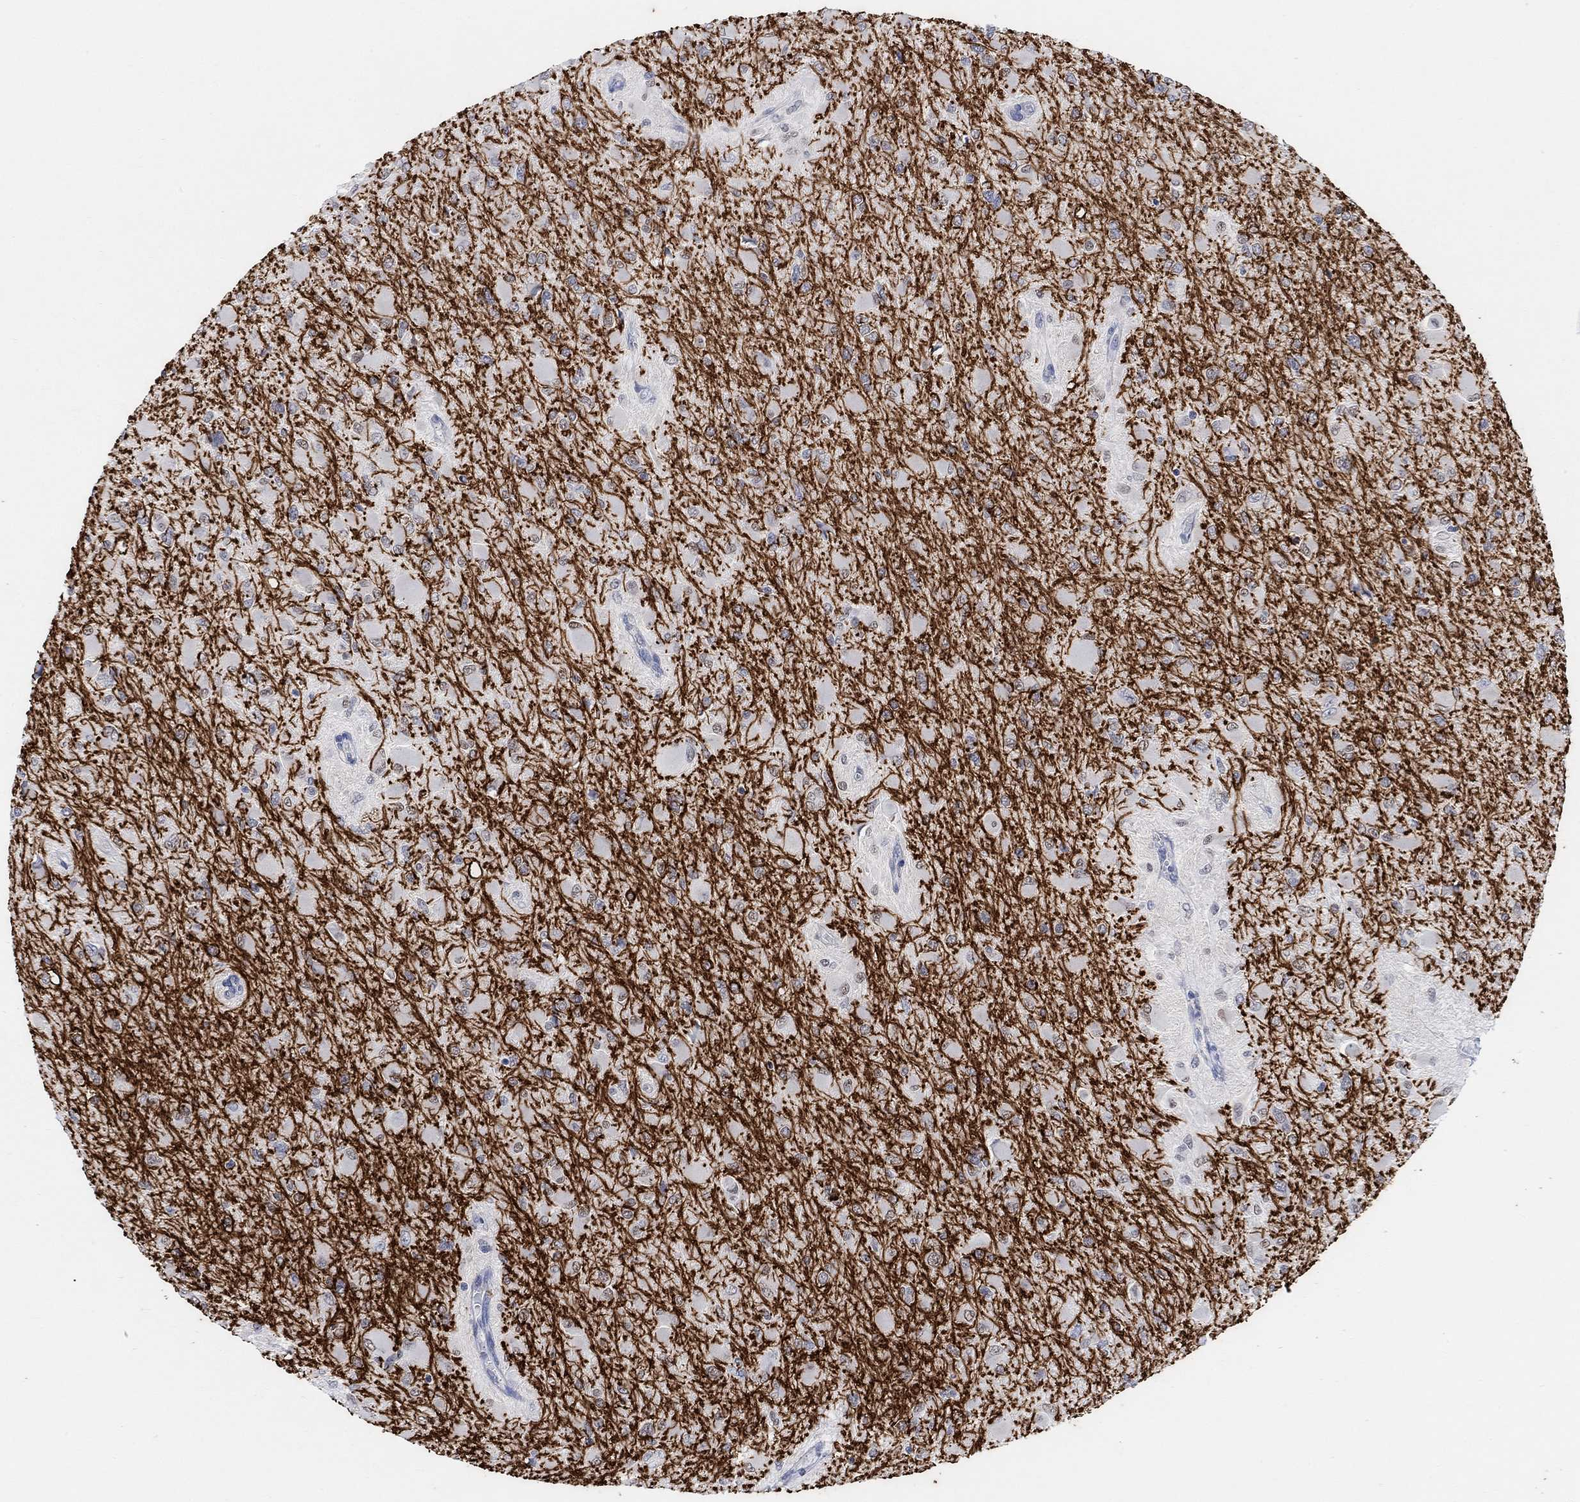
{"staining": {"intensity": "negative", "quantity": "none", "location": "none"}, "tissue": "glioma", "cell_type": "Tumor cells", "image_type": "cancer", "snomed": [{"axis": "morphology", "description": "Glioma, malignant, High grade"}, {"axis": "topography", "description": "Cerebral cortex"}], "caption": "There is no significant staining in tumor cells of glioma.", "gene": "RIMS1", "patient": {"sex": "female", "age": 36}}